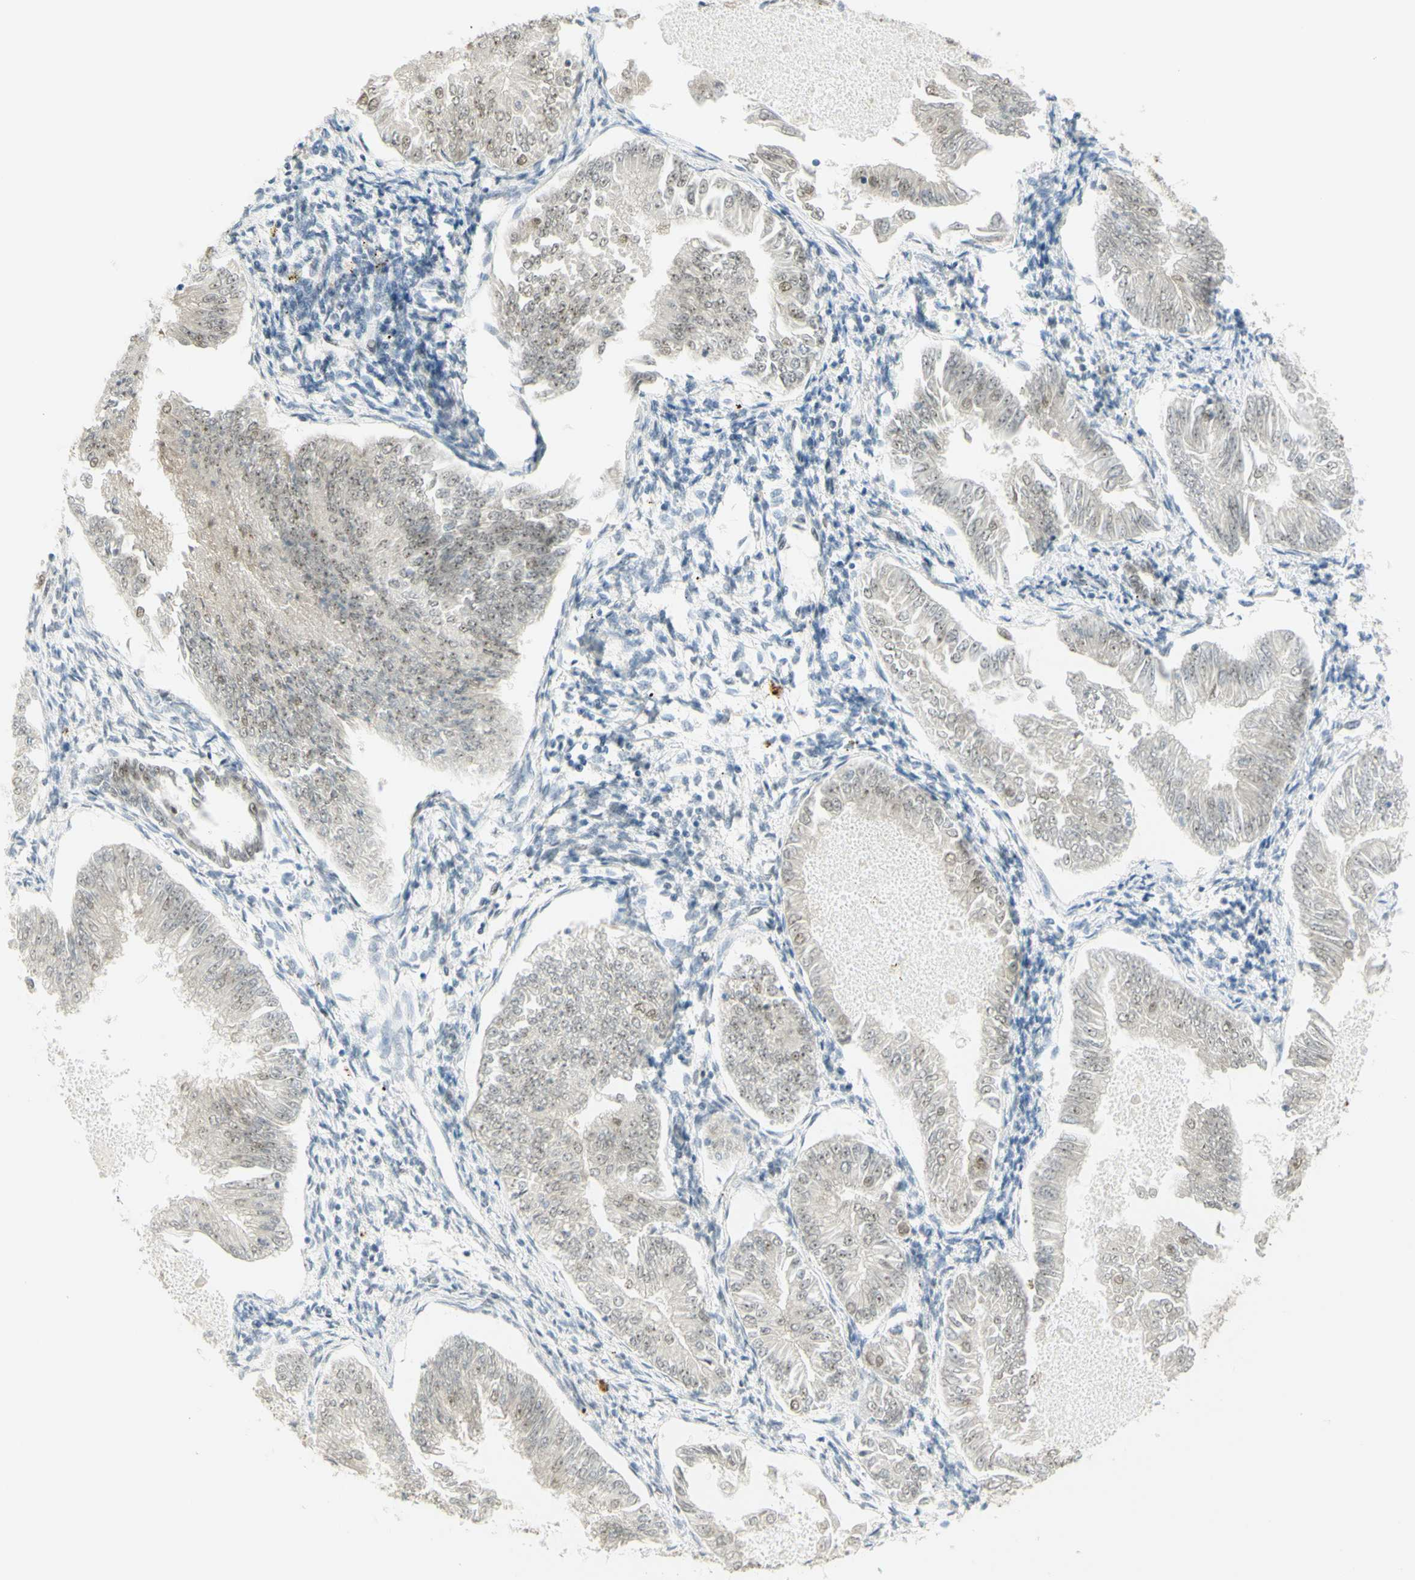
{"staining": {"intensity": "weak", "quantity": ">75%", "location": "nuclear"}, "tissue": "endometrial cancer", "cell_type": "Tumor cells", "image_type": "cancer", "snomed": [{"axis": "morphology", "description": "Adenocarcinoma, NOS"}, {"axis": "topography", "description": "Endometrium"}], "caption": "Human endometrial cancer (adenocarcinoma) stained for a protein (brown) reveals weak nuclear positive staining in approximately >75% of tumor cells.", "gene": "DDX1", "patient": {"sex": "female", "age": 53}}